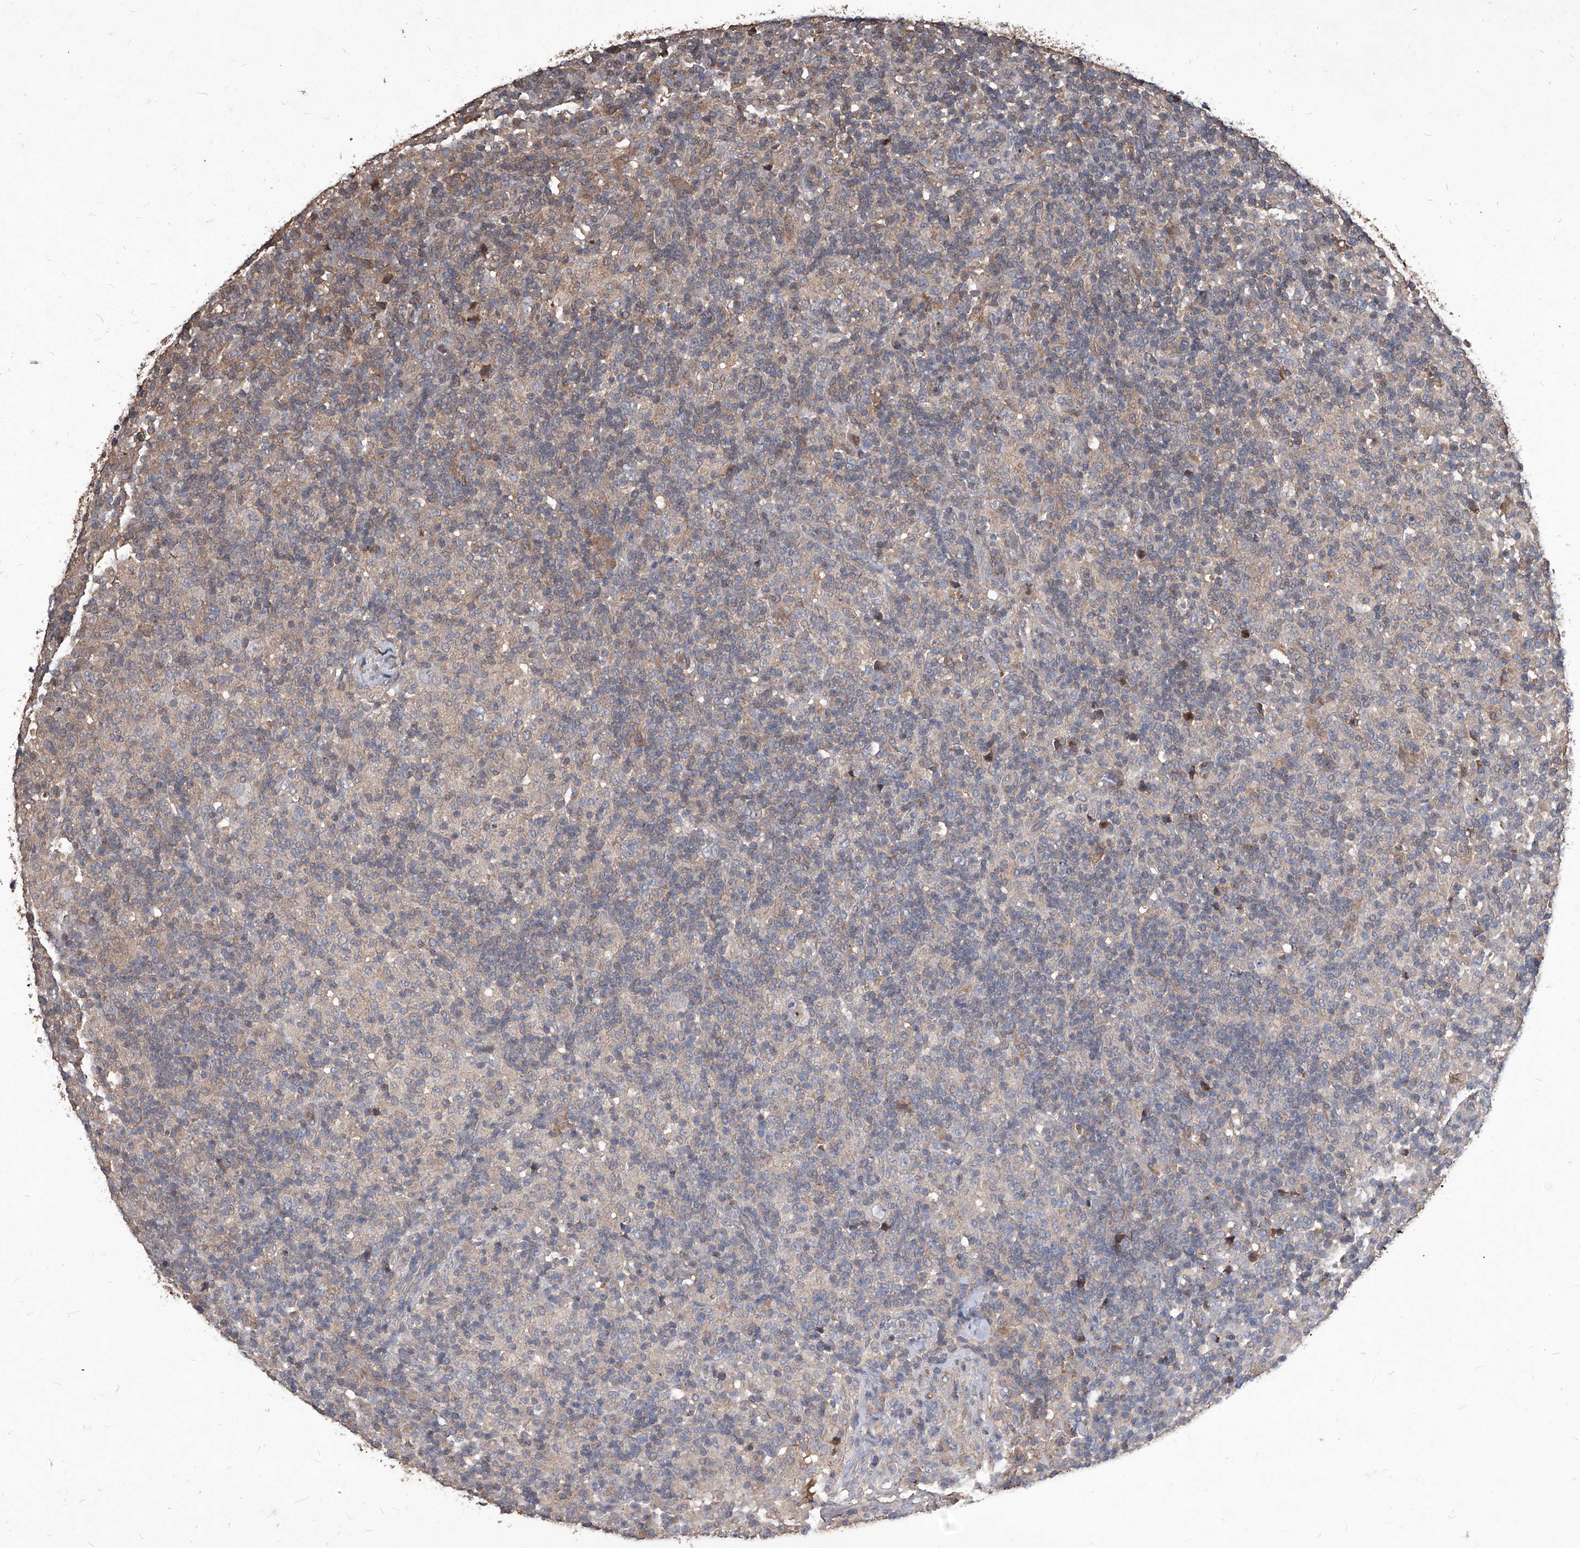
{"staining": {"intensity": "negative", "quantity": "none", "location": "none"}, "tissue": "lymphoma", "cell_type": "Tumor cells", "image_type": "cancer", "snomed": [{"axis": "morphology", "description": "Hodgkin's disease, NOS"}, {"axis": "topography", "description": "Lymph node"}], "caption": "Immunohistochemistry (IHC) micrograph of human Hodgkin's disease stained for a protein (brown), which demonstrates no staining in tumor cells.", "gene": "SYNGR1", "patient": {"sex": "male", "age": 70}}